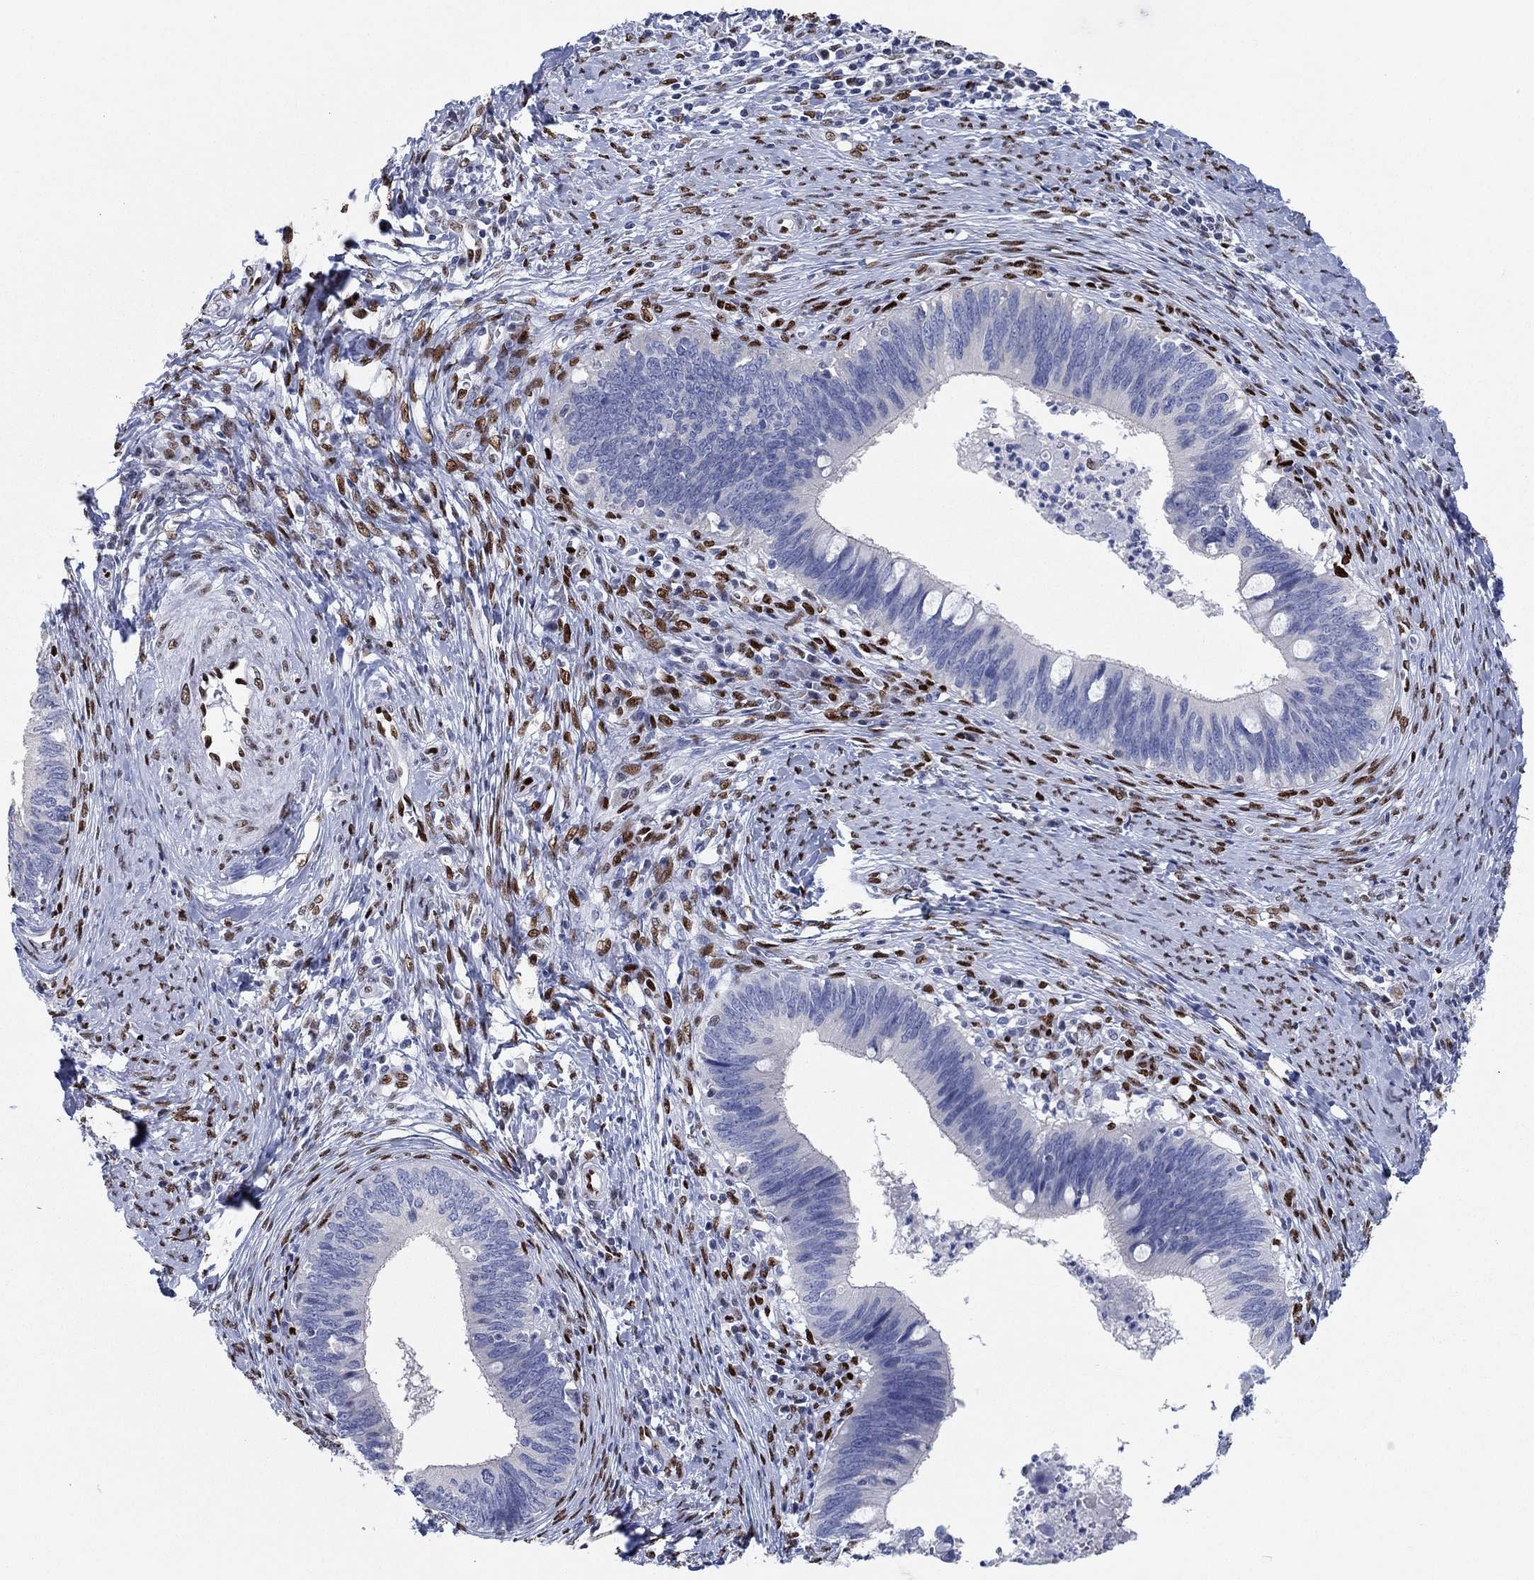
{"staining": {"intensity": "negative", "quantity": "none", "location": "none"}, "tissue": "cervical cancer", "cell_type": "Tumor cells", "image_type": "cancer", "snomed": [{"axis": "morphology", "description": "Adenocarcinoma, NOS"}, {"axis": "topography", "description": "Cervix"}], "caption": "Adenocarcinoma (cervical) was stained to show a protein in brown. There is no significant staining in tumor cells. (DAB (3,3'-diaminobenzidine) immunohistochemistry (IHC) with hematoxylin counter stain).", "gene": "ZEB1", "patient": {"sex": "female", "age": 42}}